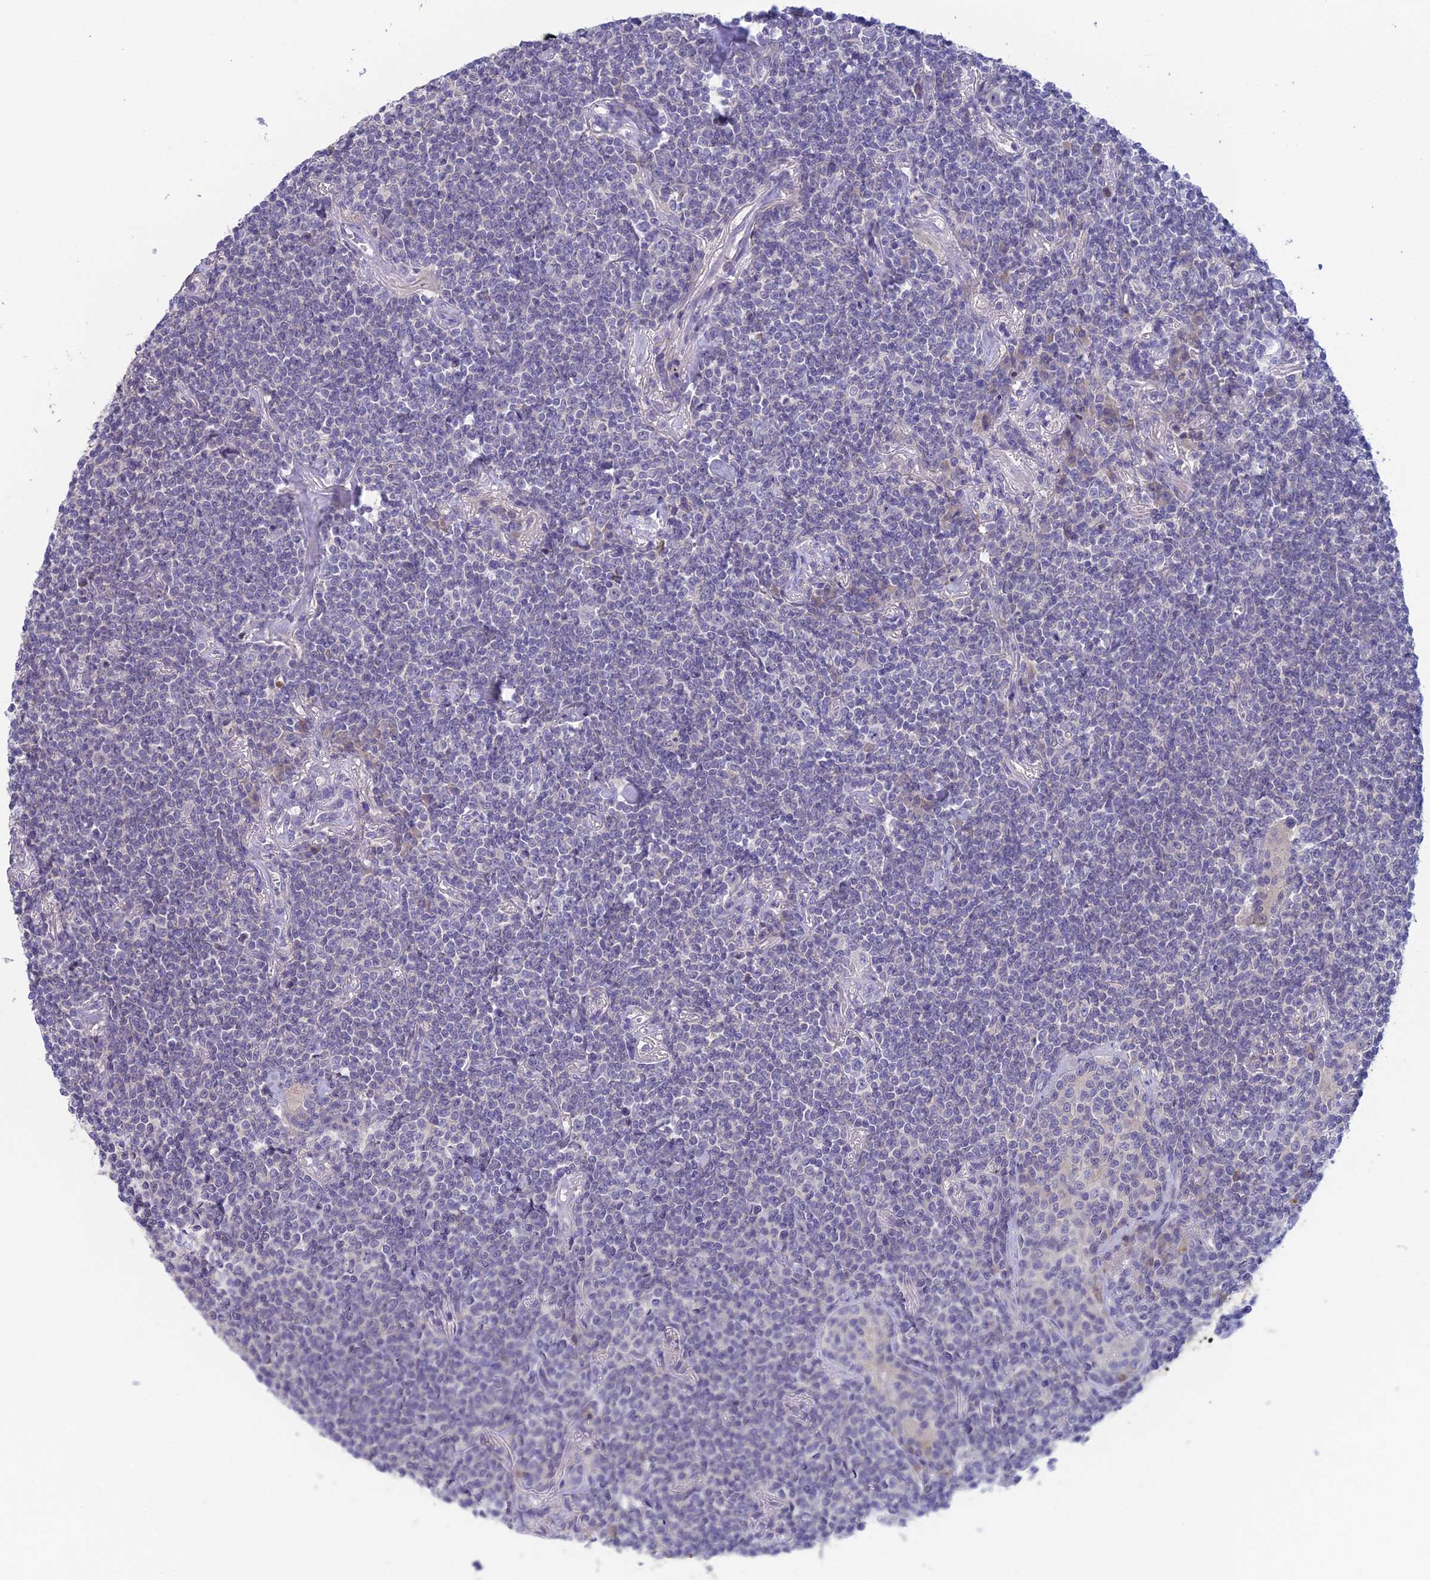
{"staining": {"intensity": "negative", "quantity": "none", "location": "none"}, "tissue": "lymphoma", "cell_type": "Tumor cells", "image_type": "cancer", "snomed": [{"axis": "morphology", "description": "Malignant lymphoma, non-Hodgkin's type, Low grade"}, {"axis": "topography", "description": "Lung"}], "caption": "This is an IHC micrograph of human malignant lymphoma, non-Hodgkin's type (low-grade). There is no expression in tumor cells.", "gene": "XPO7", "patient": {"sex": "female", "age": 71}}